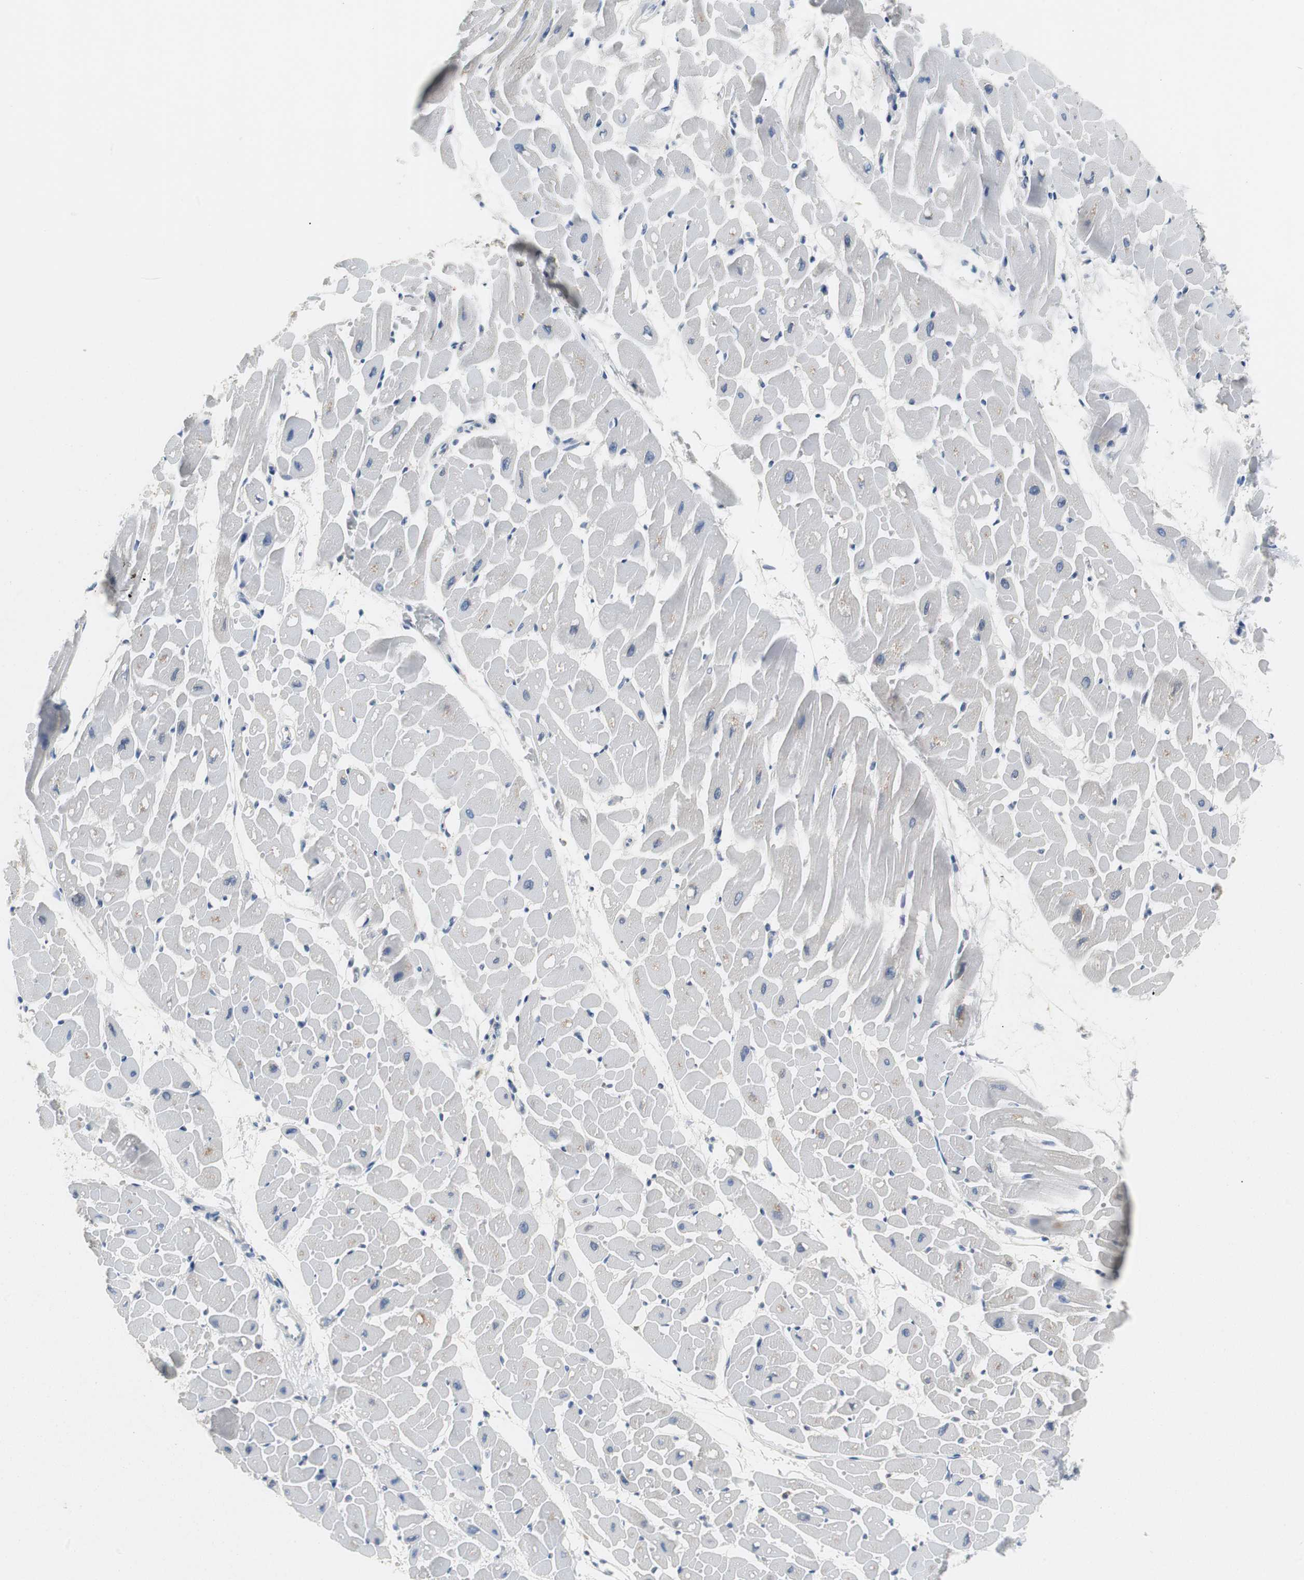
{"staining": {"intensity": "weak", "quantity": "<25%", "location": "cytoplasmic/membranous"}, "tissue": "heart muscle", "cell_type": "Cardiomyocytes", "image_type": "normal", "snomed": [{"axis": "morphology", "description": "Normal tissue, NOS"}, {"axis": "topography", "description": "Heart"}], "caption": "A photomicrograph of heart muscle stained for a protein shows no brown staining in cardiomyocytes.", "gene": "TSC22D4", "patient": {"sex": "male", "age": 45}}